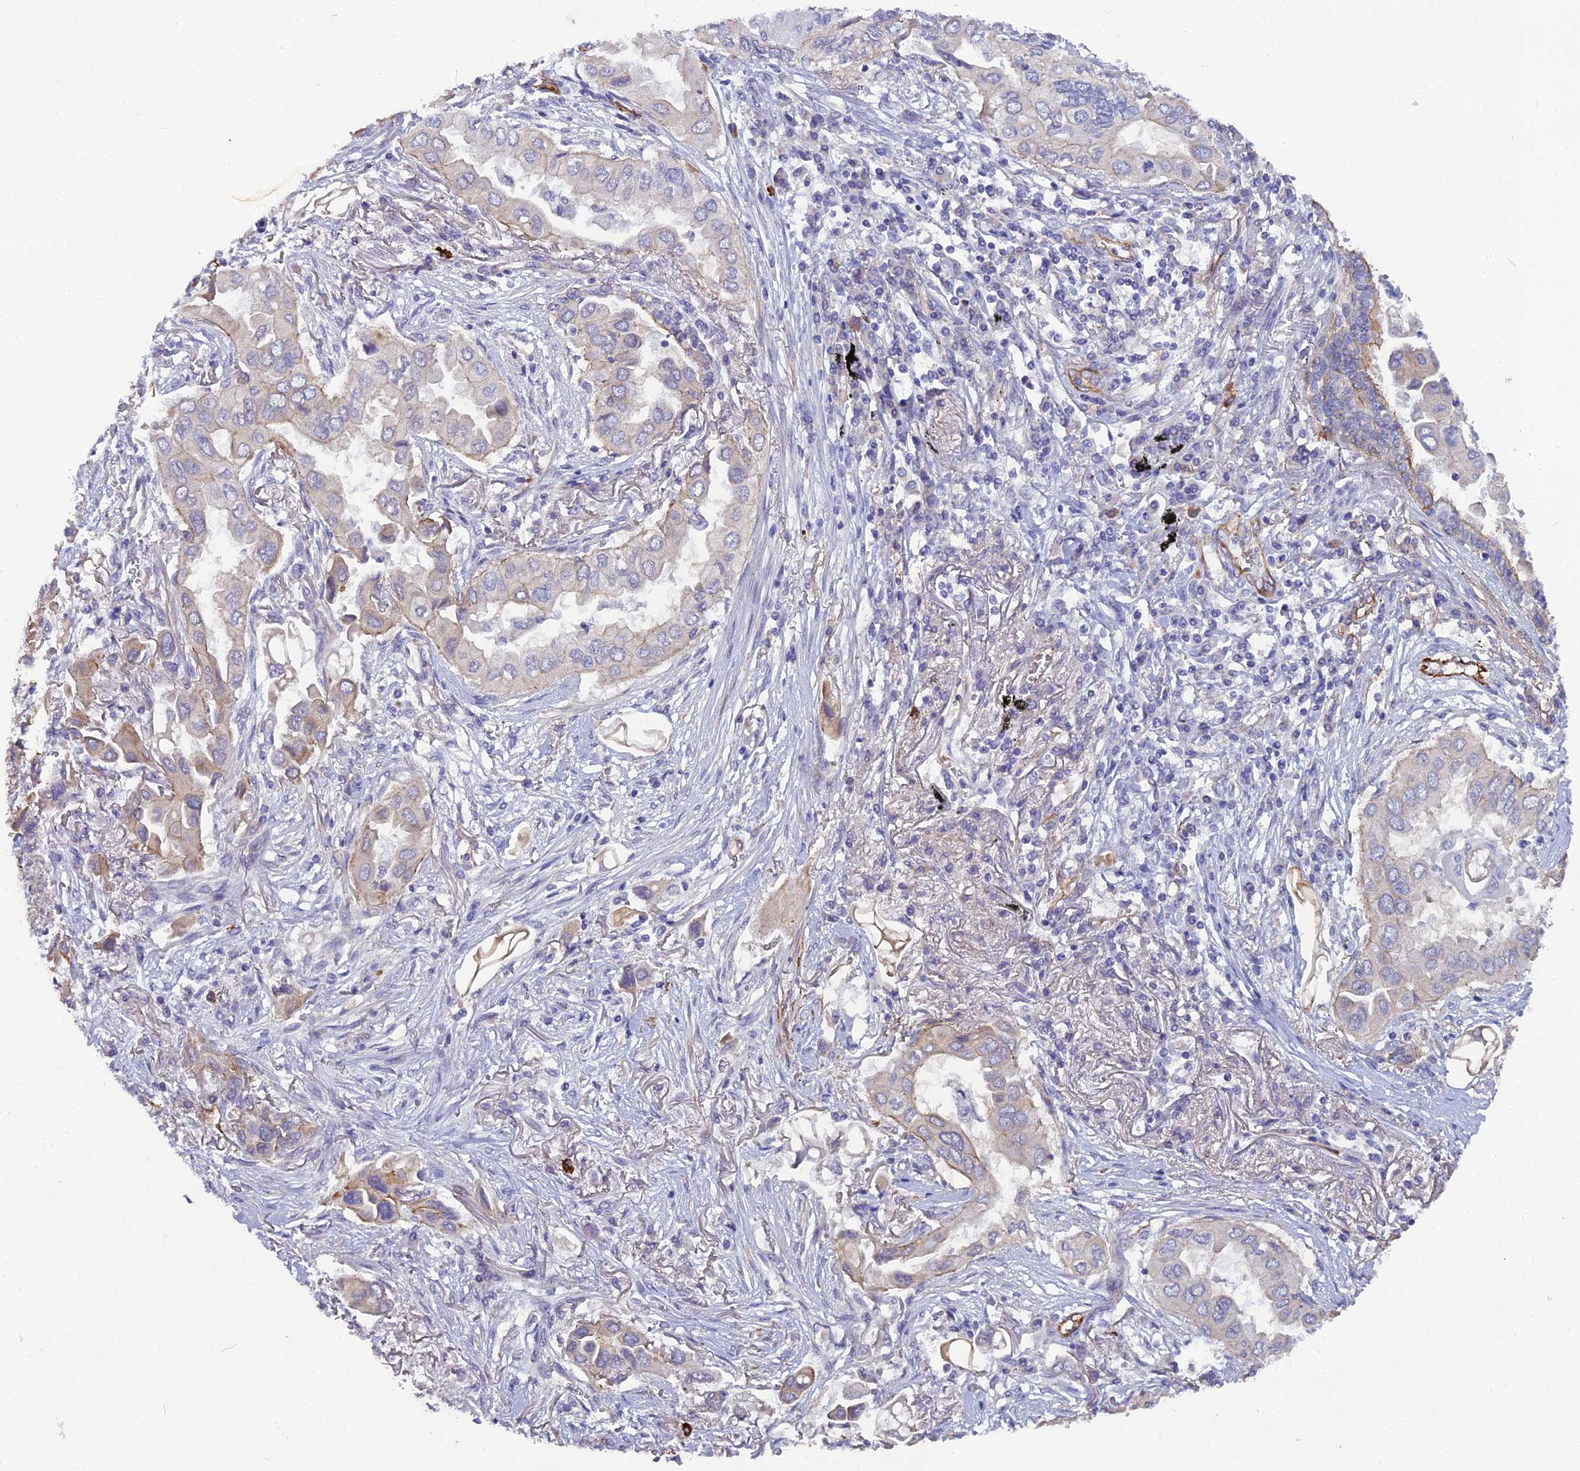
{"staining": {"intensity": "weak", "quantity": "<25%", "location": "cytoplasmic/membranous"}, "tissue": "lung cancer", "cell_type": "Tumor cells", "image_type": "cancer", "snomed": [{"axis": "morphology", "description": "Adenocarcinoma, NOS"}, {"axis": "topography", "description": "Lung"}], "caption": "Tumor cells show no significant staining in lung cancer (adenocarcinoma).", "gene": "CFAP47", "patient": {"sex": "female", "age": 76}}